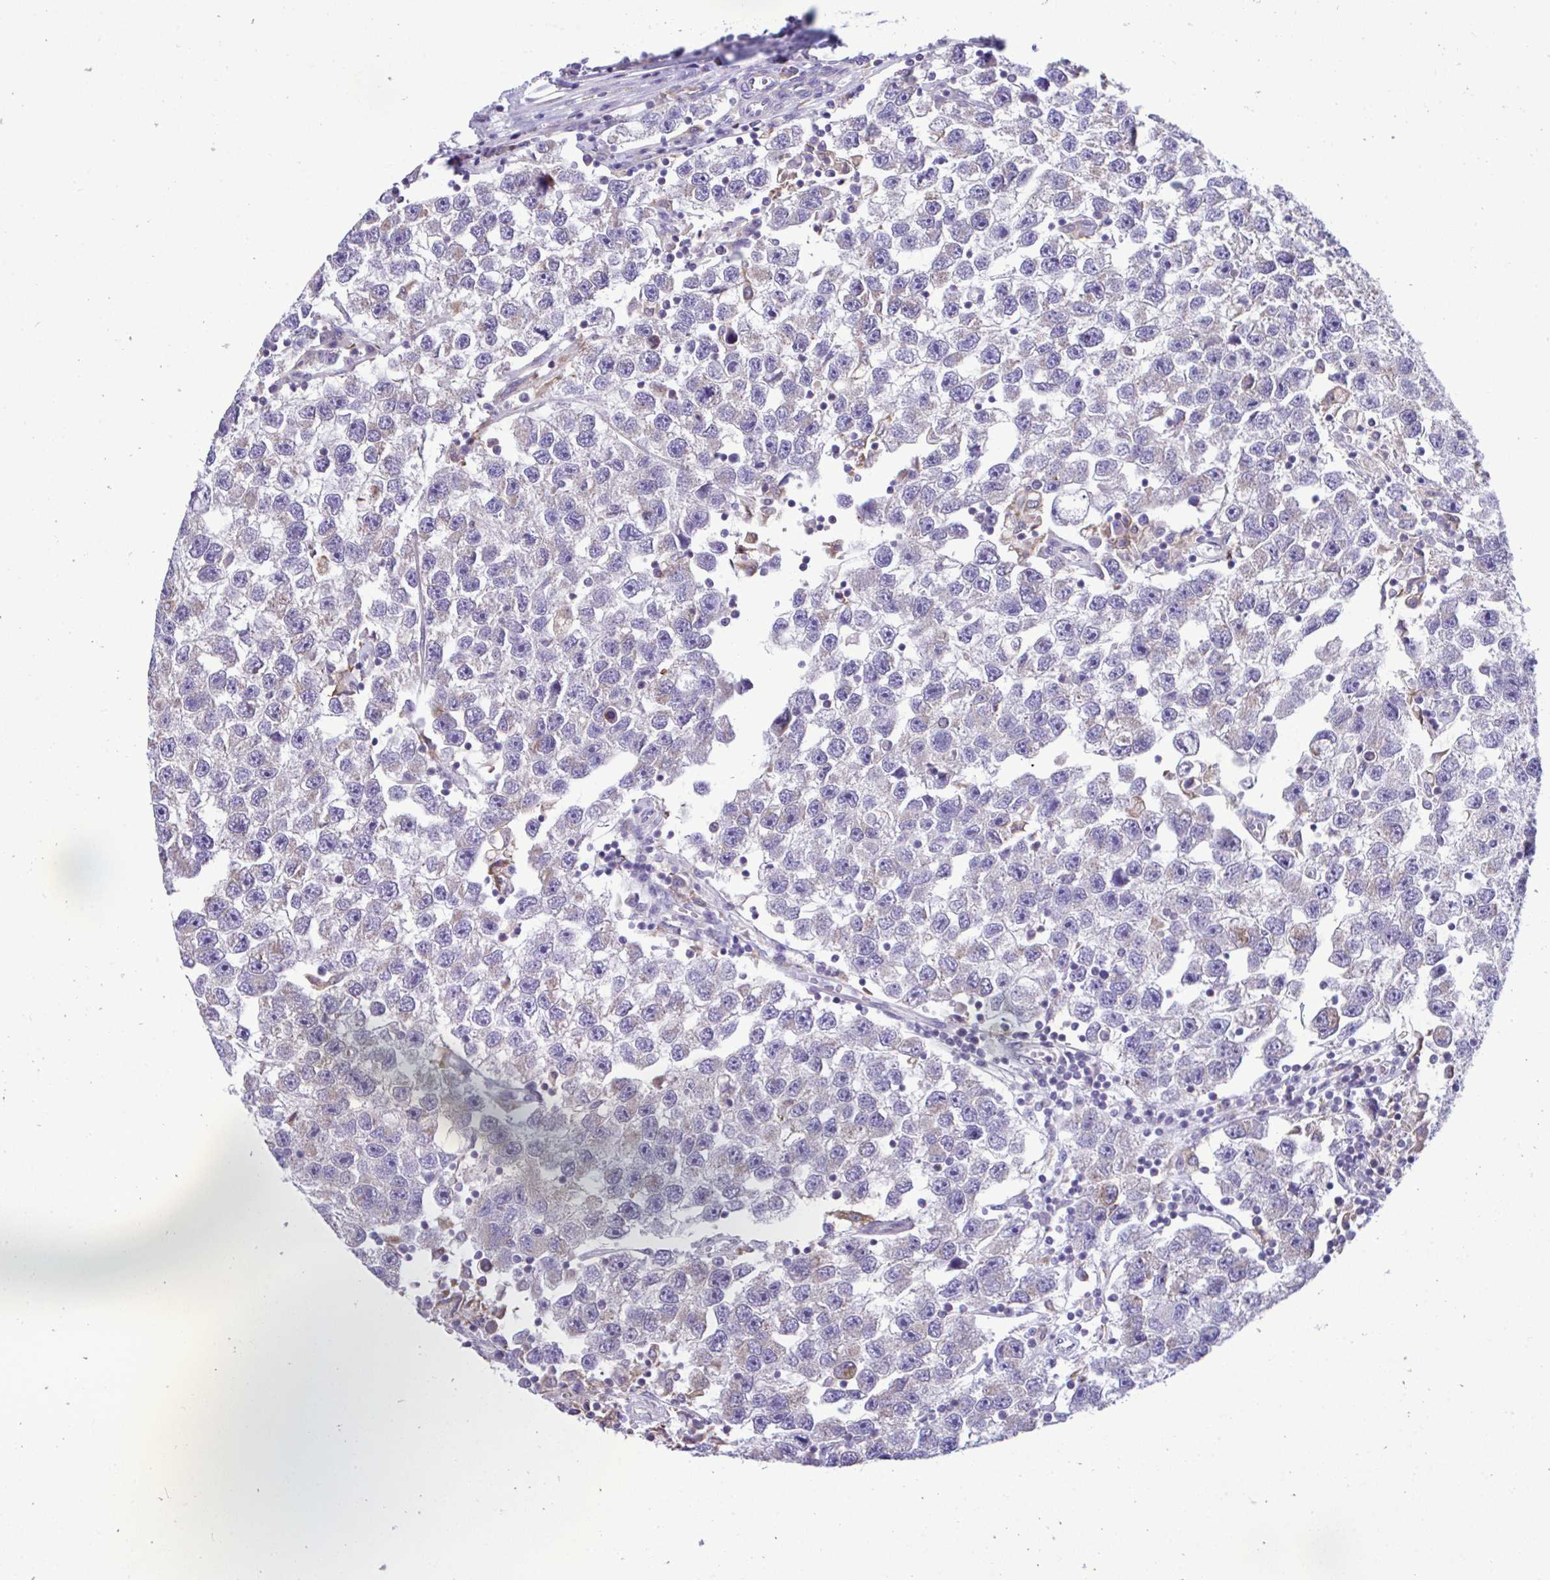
{"staining": {"intensity": "weak", "quantity": "<25%", "location": "cytoplasmic/membranous"}, "tissue": "testis cancer", "cell_type": "Tumor cells", "image_type": "cancer", "snomed": [{"axis": "morphology", "description": "Seminoma, NOS"}, {"axis": "topography", "description": "Testis"}], "caption": "Image shows no significant protein expression in tumor cells of testis cancer.", "gene": "PIGK", "patient": {"sex": "male", "age": 26}}